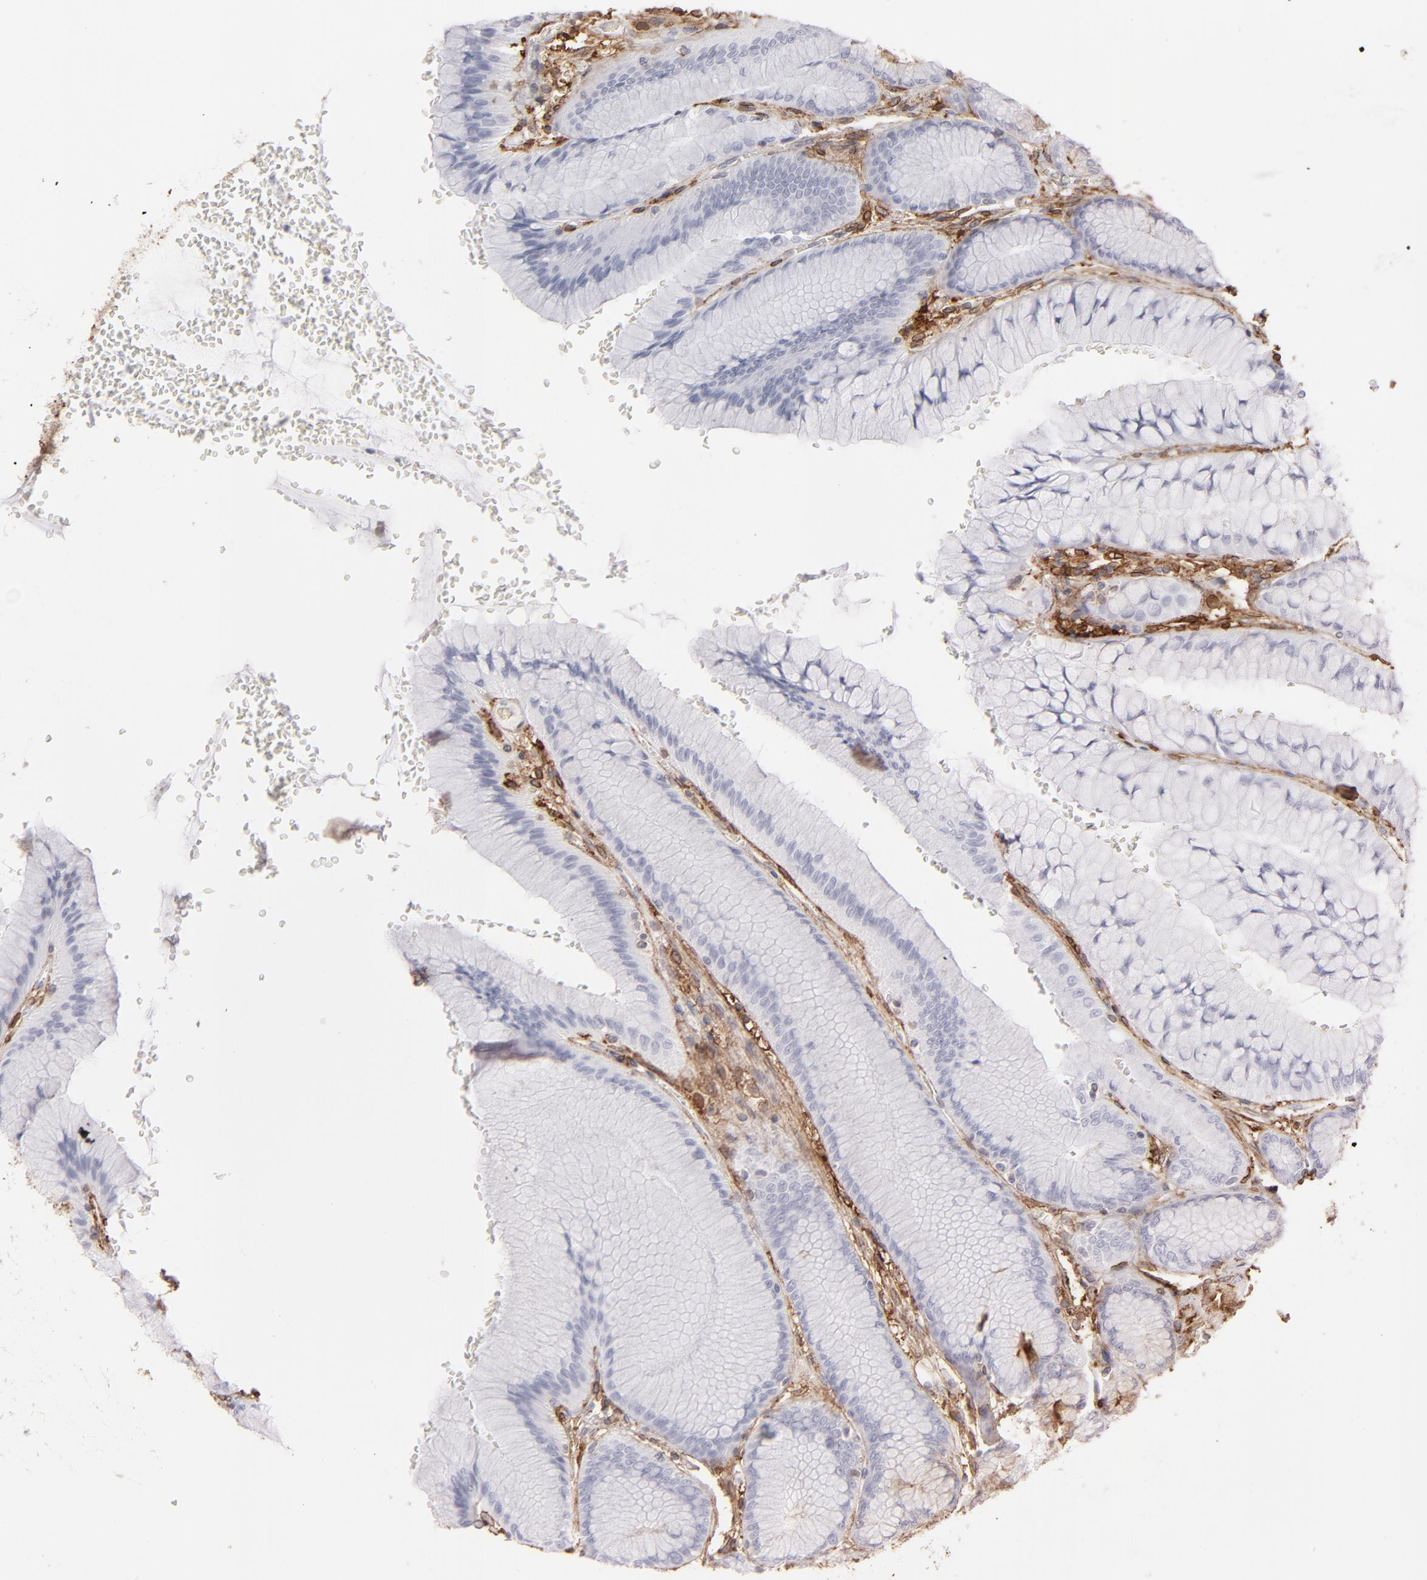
{"staining": {"intensity": "weak", "quantity": "25%-75%", "location": "cytoplasmic/membranous"}, "tissue": "stomach", "cell_type": "Glandular cells", "image_type": "normal", "snomed": [{"axis": "morphology", "description": "Normal tissue, NOS"}, {"axis": "morphology", "description": "Adenocarcinoma, NOS"}, {"axis": "topography", "description": "Stomach"}, {"axis": "topography", "description": "Stomach, lower"}], "caption": "A low amount of weak cytoplasmic/membranous expression is appreciated in approximately 25%-75% of glandular cells in benign stomach. The staining was performed using DAB, with brown indicating positive protein expression. Nuclei are stained blue with hematoxylin.", "gene": "ANXA5", "patient": {"sex": "female", "age": 65}}